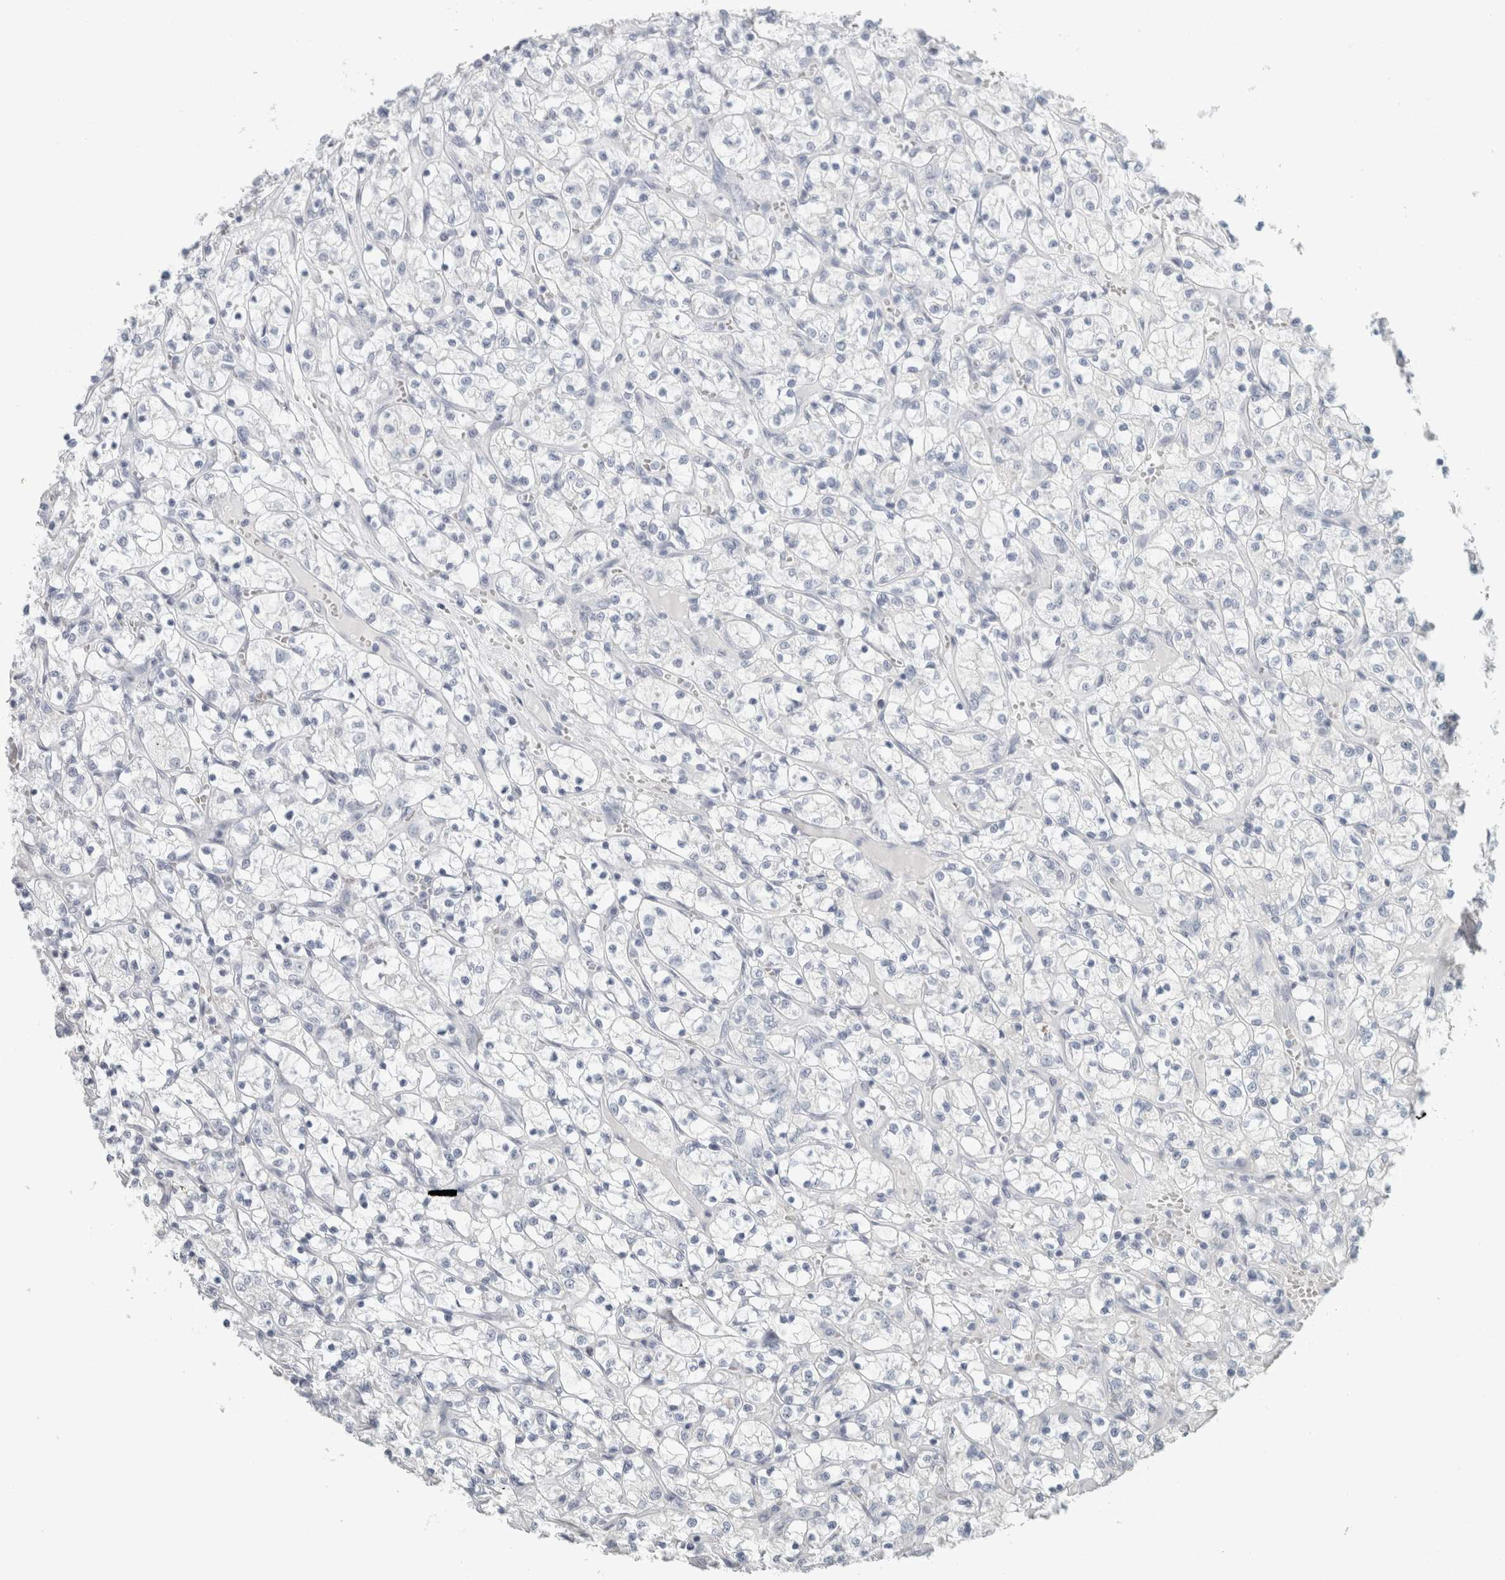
{"staining": {"intensity": "negative", "quantity": "none", "location": "none"}, "tissue": "renal cancer", "cell_type": "Tumor cells", "image_type": "cancer", "snomed": [{"axis": "morphology", "description": "Adenocarcinoma, NOS"}, {"axis": "topography", "description": "Kidney"}], "caption": "Immunohistochemistry of renal adenocarcinoma shows no expression in tumor cells.", "gene": "SLC28A3", "patient": {"sex": "female", "age": 69}}